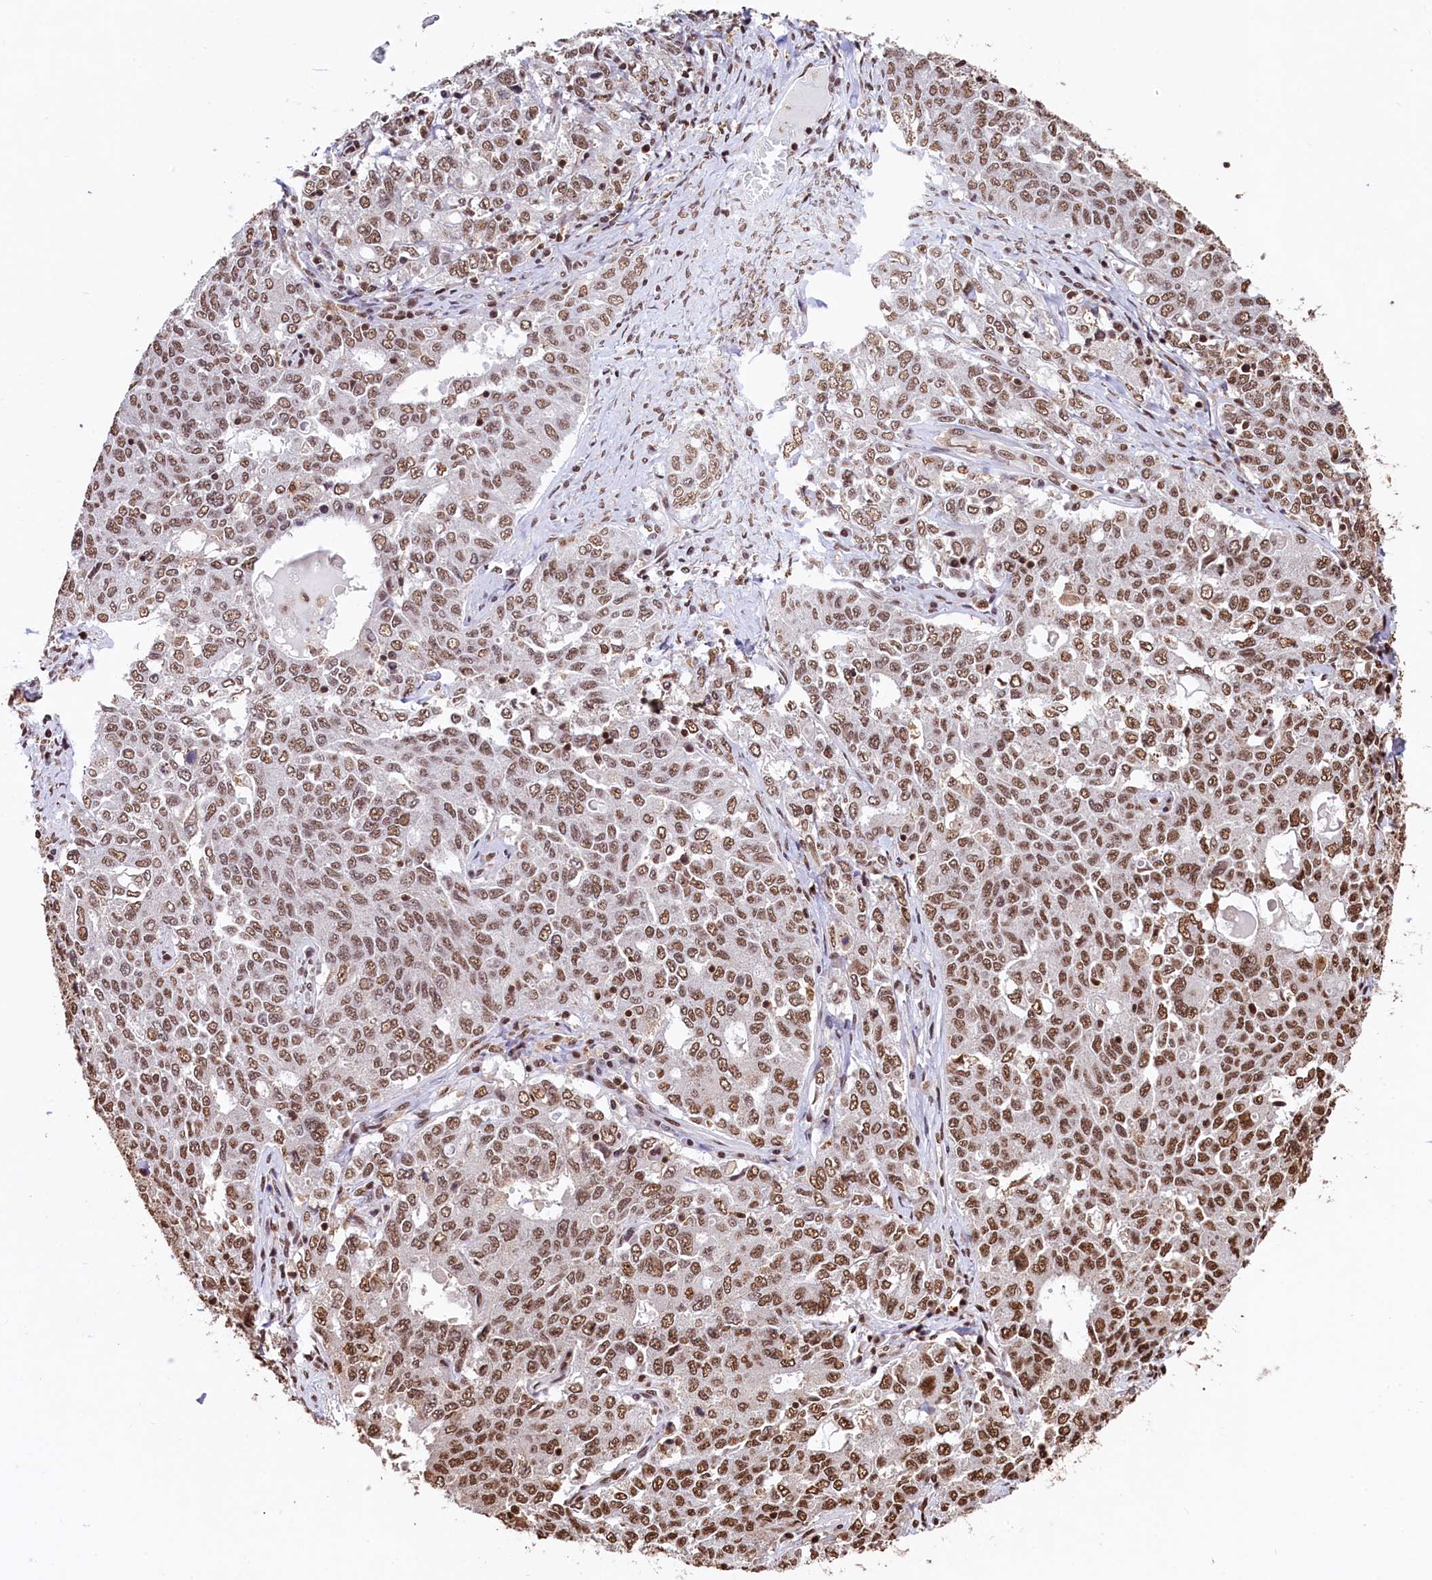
{"staining": {"intensity": "moderate", "quantity": ">75%", "location": "nuclear"}, "tissue": "ovarian cancer", "cell_type": "Tumor cells", "image_type": "cancer", "snomed": [{"axis": "morphology", "description": "Carcinoma, endometroid"}, {"axis": "topography", "description": "Ovary"}], "caption": "This histopathology image reveals IHC staining of ovarian cancer (endometroid carcinoma), with medium moderate nuclear expression in approximately >75% of tumor cells.", "gene": "SNRPD2", "patient": {"sex": "female", "age": 62}}